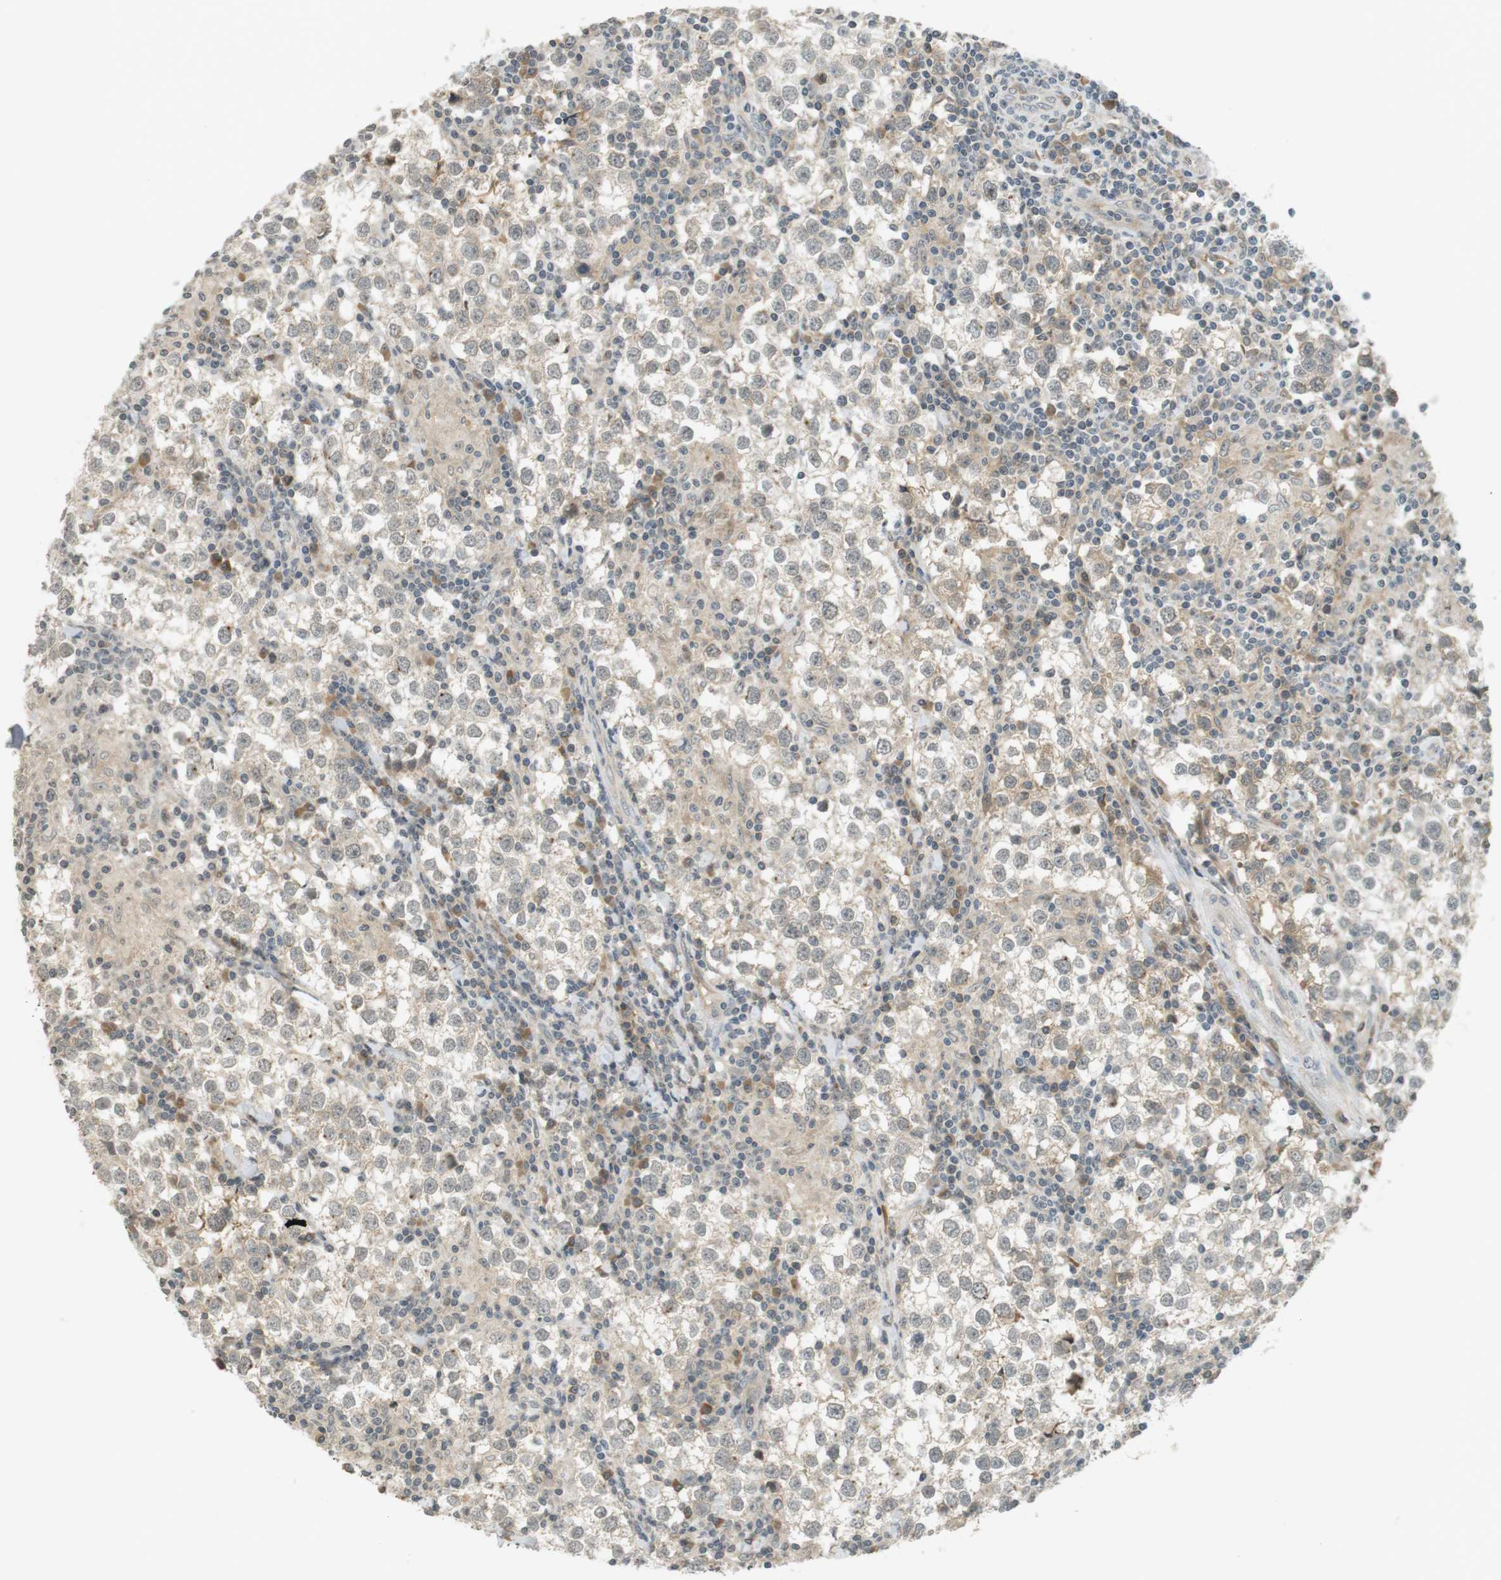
{"staining": {"intensity": "weak", "quantity": "<25%", "location": "cytoplasmic/membranous"}, "tissue": "testis cancer", "cell_type": "Tumor cells", "image_type": "cancer", "snomed": [{"axis": "morphology", "description": "Seminoma, NOS"}, {"axis": "morphology", "description": "Carcinoma, Embryonal, NOS"}, {"axis": "topography", "description": "Testis"}], "caption": "A micrograph of testis embryonal carcinoma stained for a protein shows no brown staining in tumor cells.", "gene": "SRR", "patient": {"sex": "male", "age": 36}}